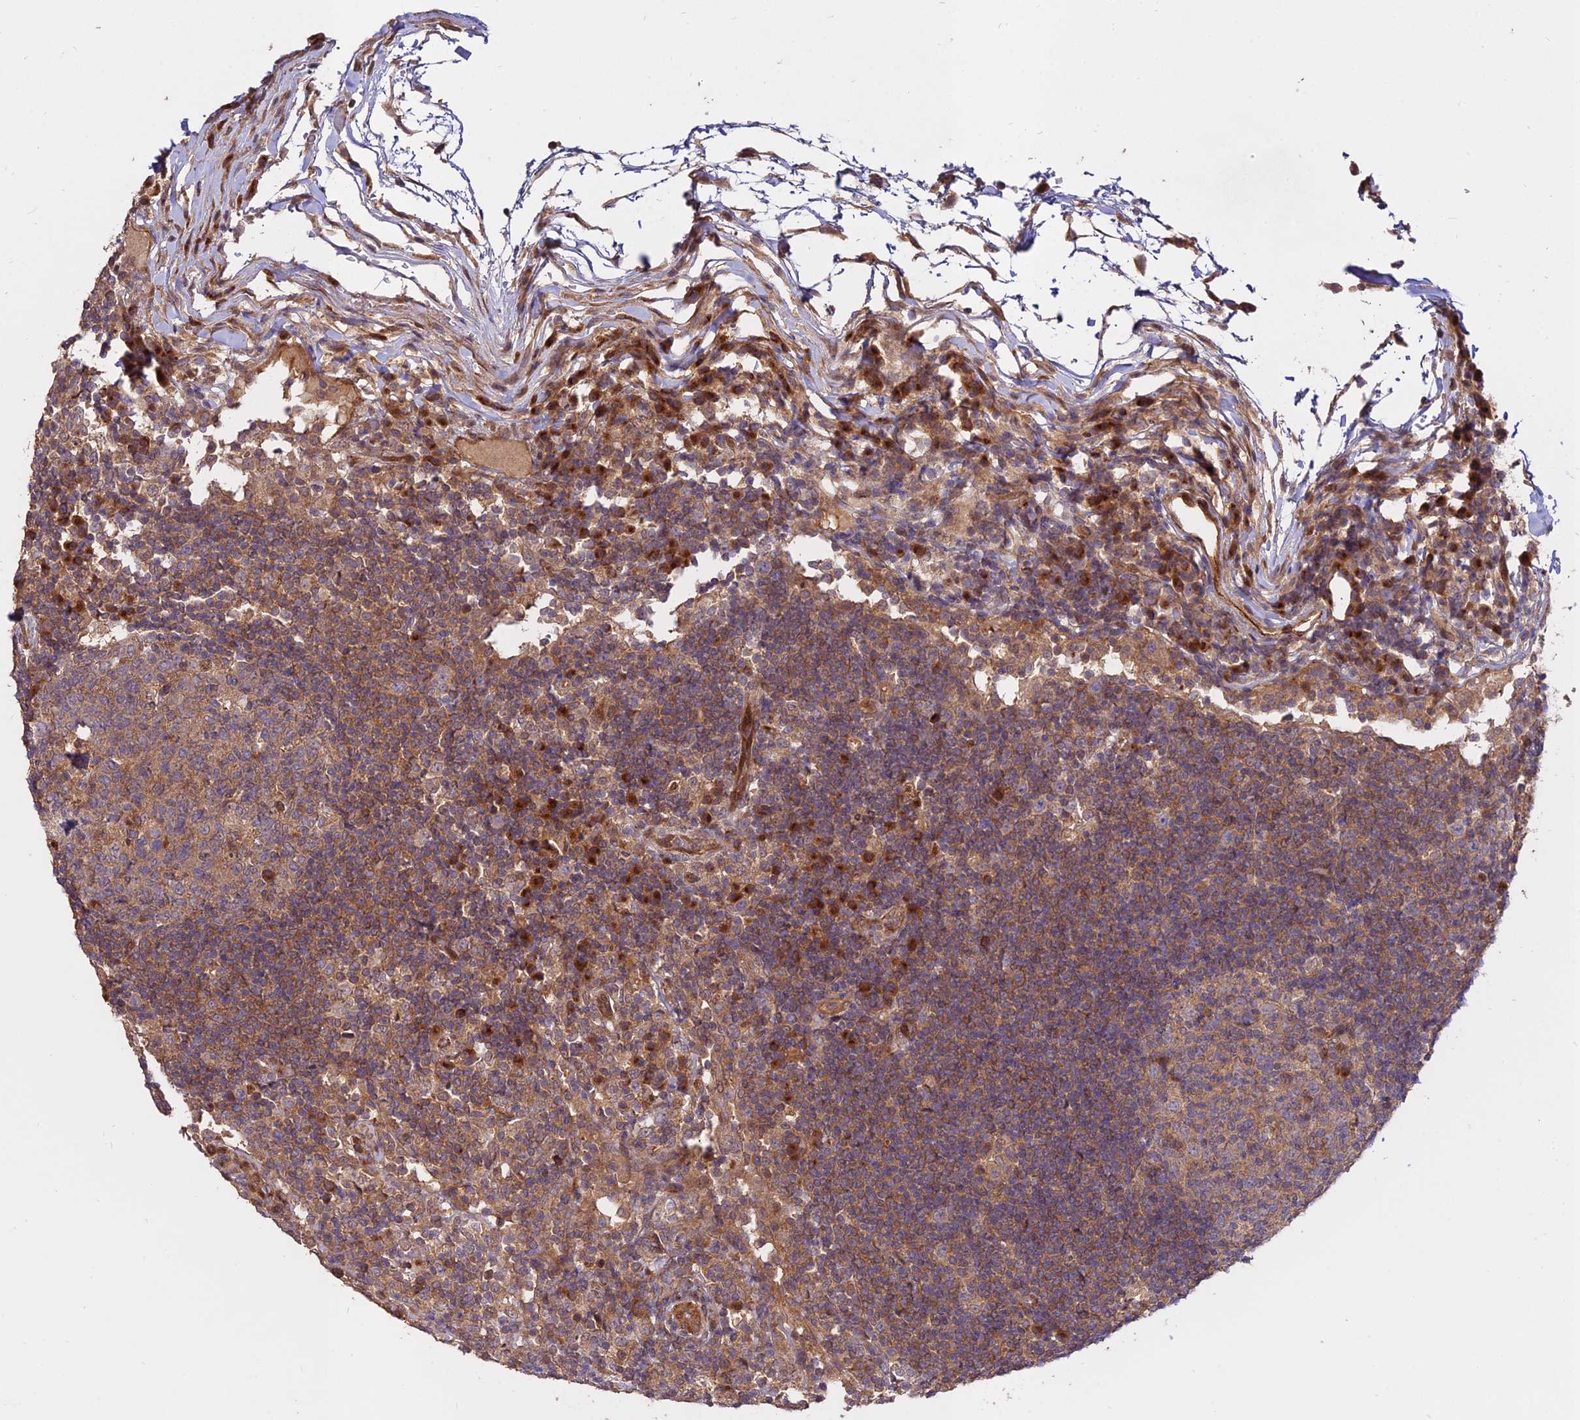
{"staining": {"intensity": "moderate", "quantity": ">75%", "location": "cytoplasmic/membranous"}, "tissue": "lymph node", "cell_type": "Germinal center cells", "image_type": "normal", "snomed": [{"axis": "morphology", "description": "Normal tissue, NOS"}, {"axis": "topography", "description": "Lymph node"}], "caption": "IHC of unremarkable lymph node shows medium levels of moderate cytoplasmic/membranous positivity in approximately >75% of germinal center cells. The staining was performed using DAB (3,3'-diaminobenzidine), with brown indicating positive protein expression. Nuclei are stained blue with hematoxylin.", "gene": "GRTP1", "patient": {"sex": "female", "age": 53}}